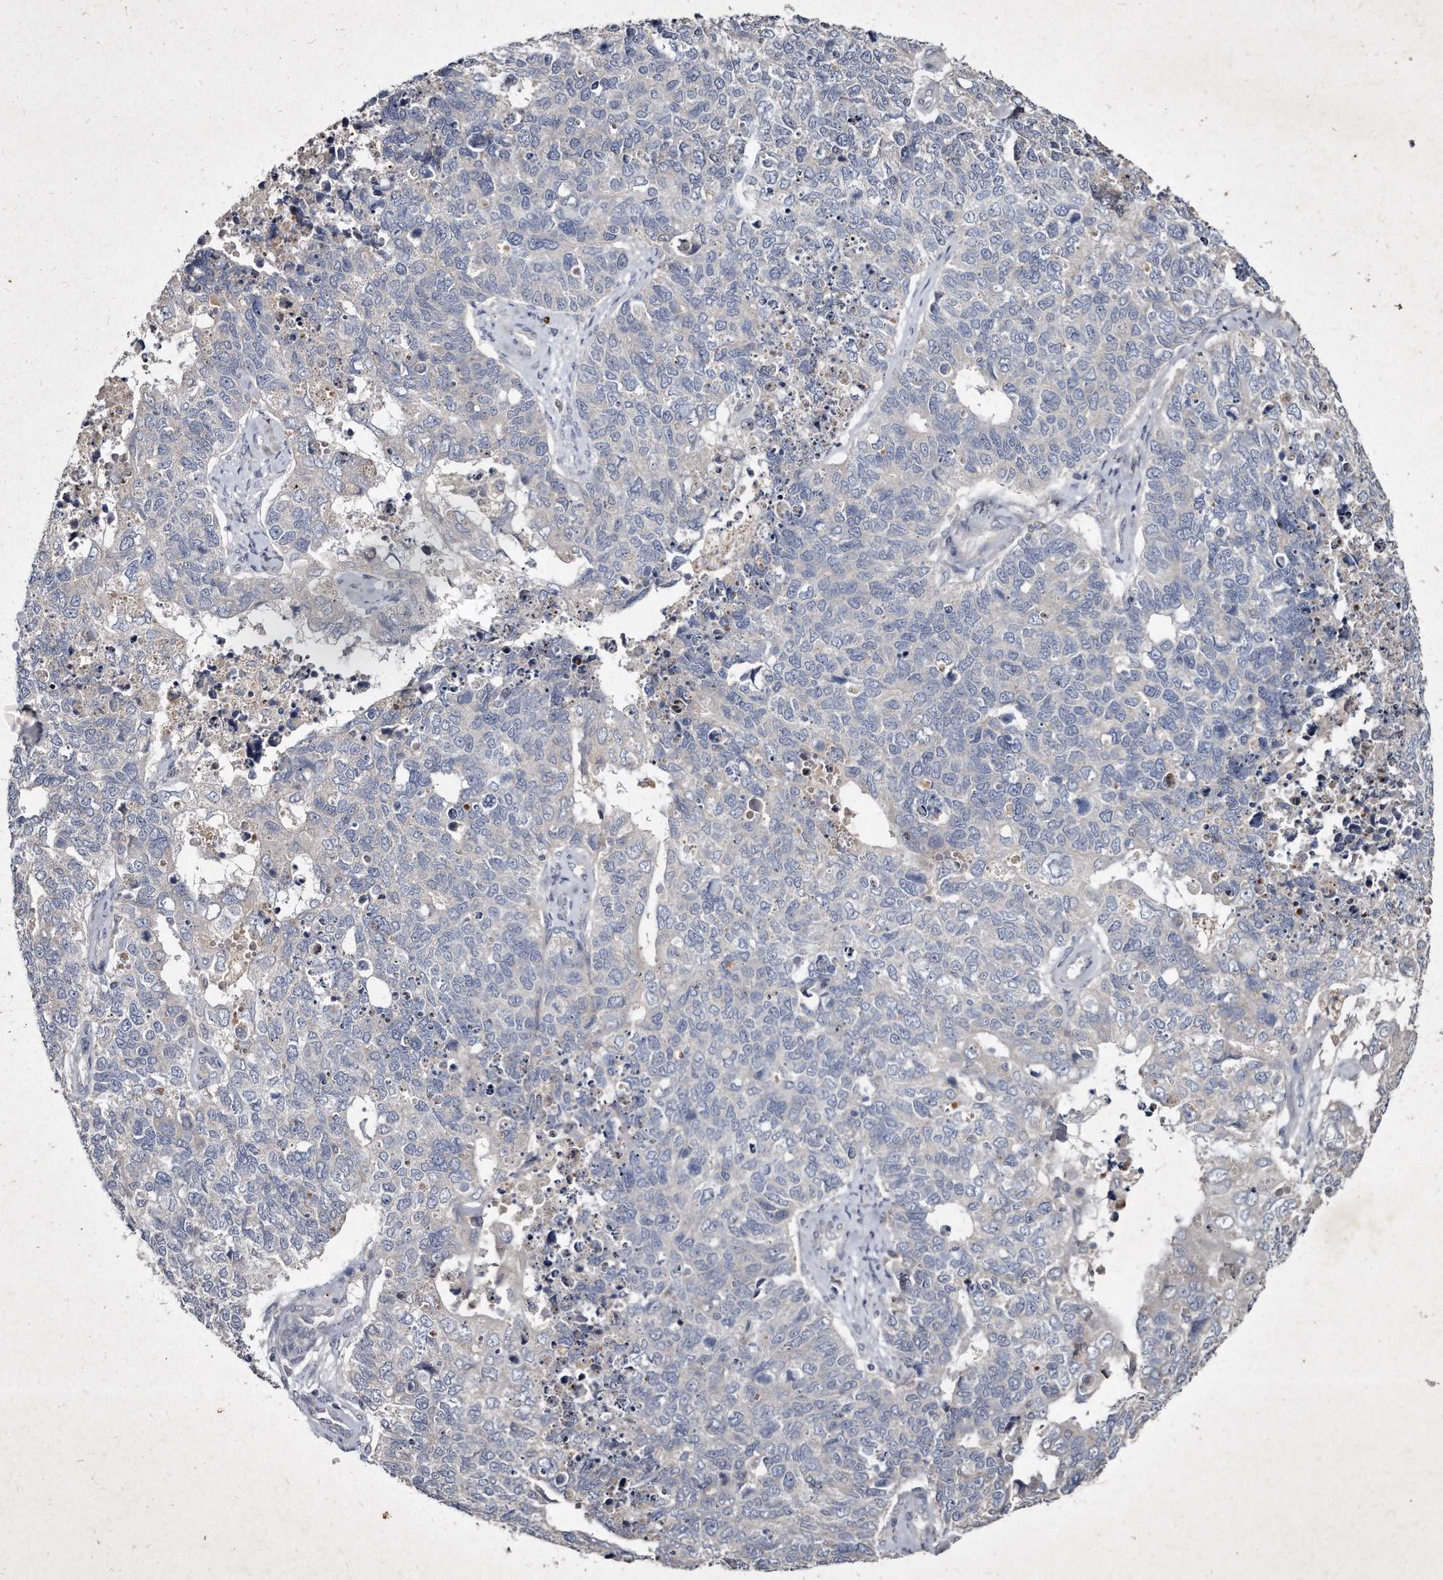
{"staining": {"intensity": "negative", "quantity": "none", "location": "none"}, "tissue": "cervical cancer", "cell_type": "Tumor cells", "image_type": "cancer", "snomed": [{"axis": "morphology", "description": "Squamous cell carcinoma, NOS"}, {"axis": "topography", "description": "Cervix"}], "caption": "Immunohistochemistry (IHC) photomicrograph of neoplastic tissue: squamous cell carcinoma (cervical) stained with DAB shows no significant protein staining in tumor cells. The staining was performed using DAB (3,3'-diaminobenzidine) to visualize the protein expression in brown, while the nuclei were stained in blue with hematoxylin (Magnification: 20x).", "gene": "KLHDC3", "patient": {"sex": "female", "age": 63}}